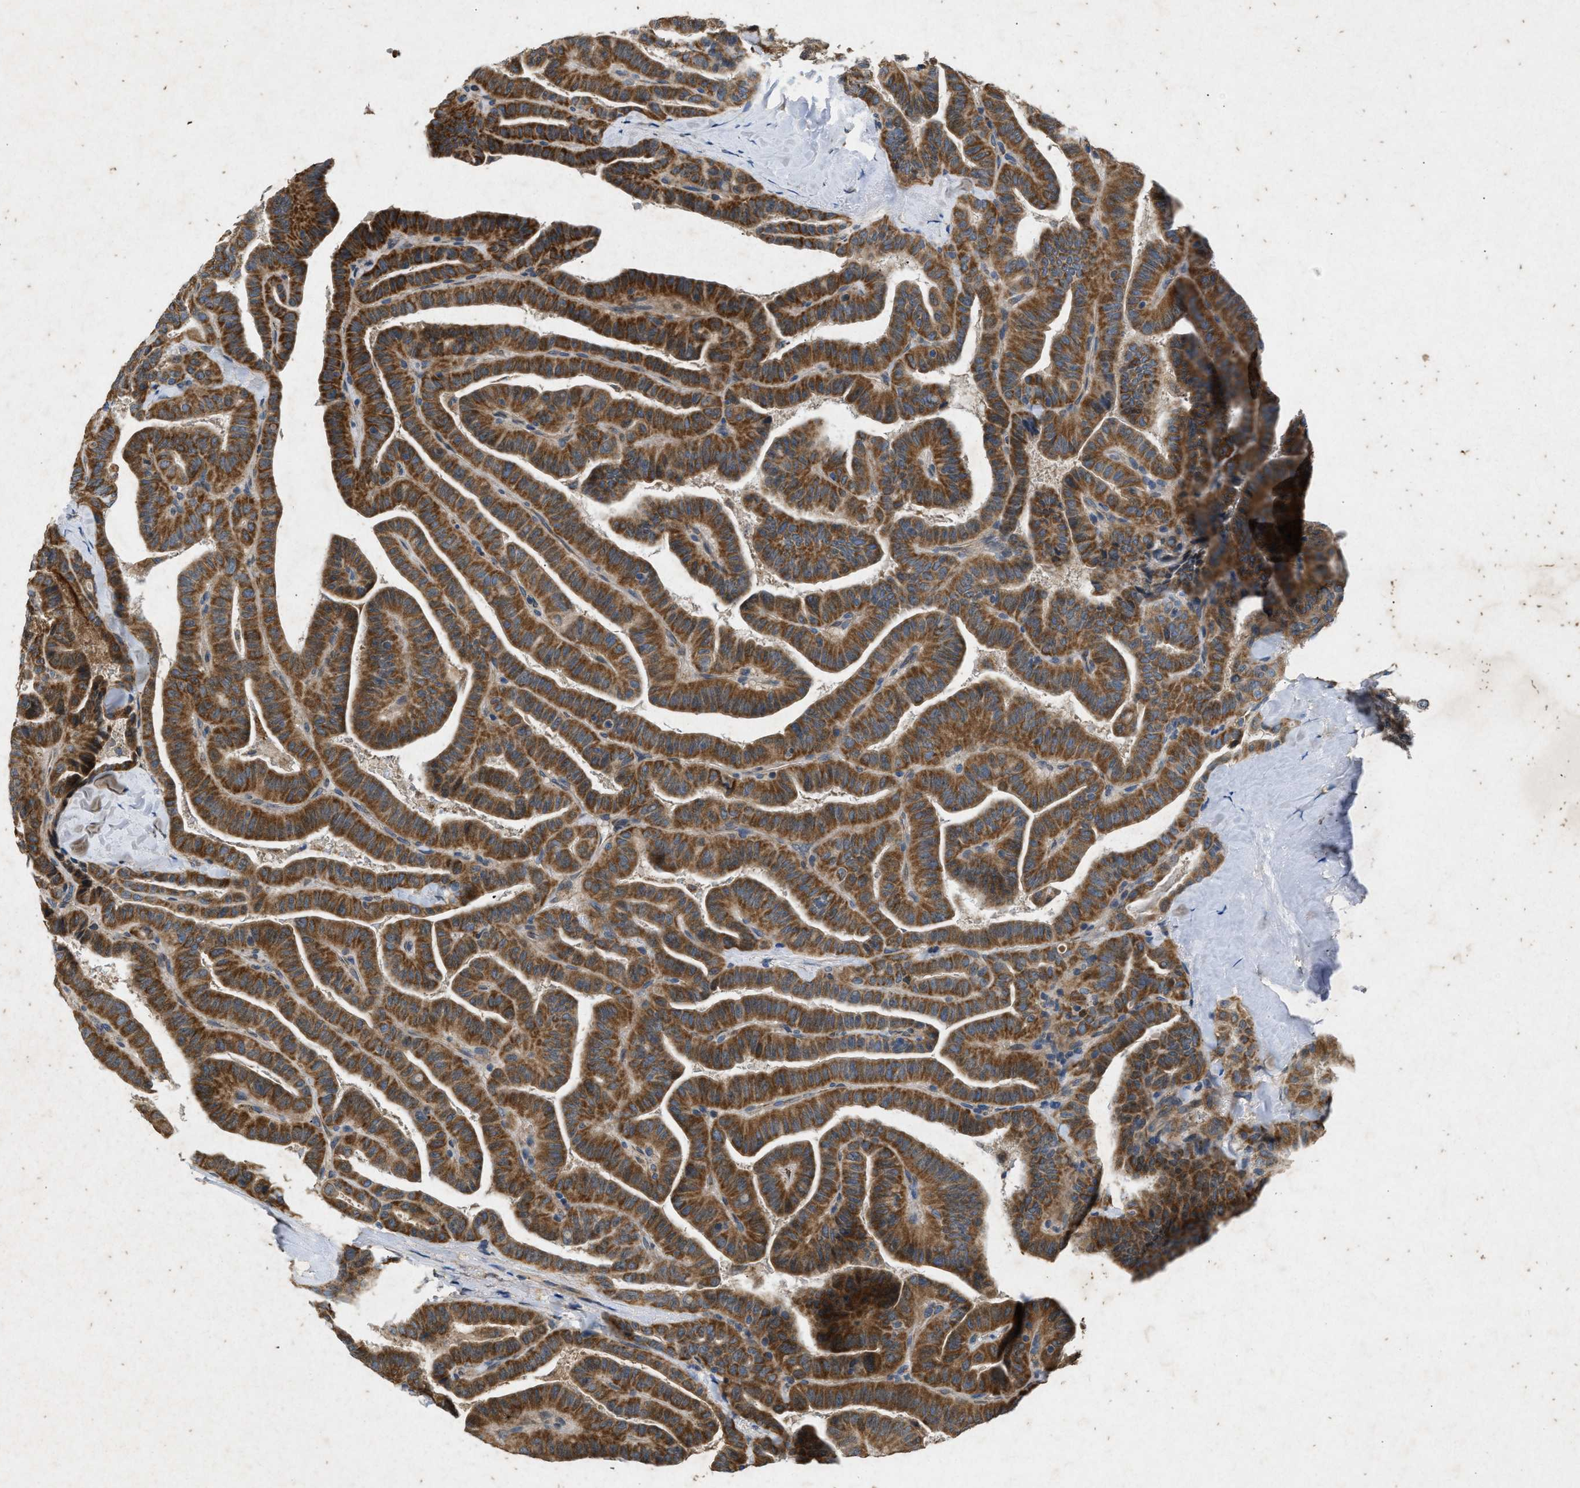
{"staining": {"intensity": "moderate", "quantity": ">75%", "location": "cytoplasmic/membranous"}, "tissue": "thyroid cancer", "cell_type": "Tumor cells", "image_type": "cancer", "snomed": [{"axis": "morphology", "description": "Papillary adenocarcinoma, NOS"}, {"axis": "topography", "description": "Thyroid gland"}], "caption": "This is a photomicrograph of IHC staining of thyroid cancer, which shows moderate positivity in the cytoplasmic/membranous of tumor cells.", "gene": "PRKG2", "patient": {"sex": "male", "age": 77}}